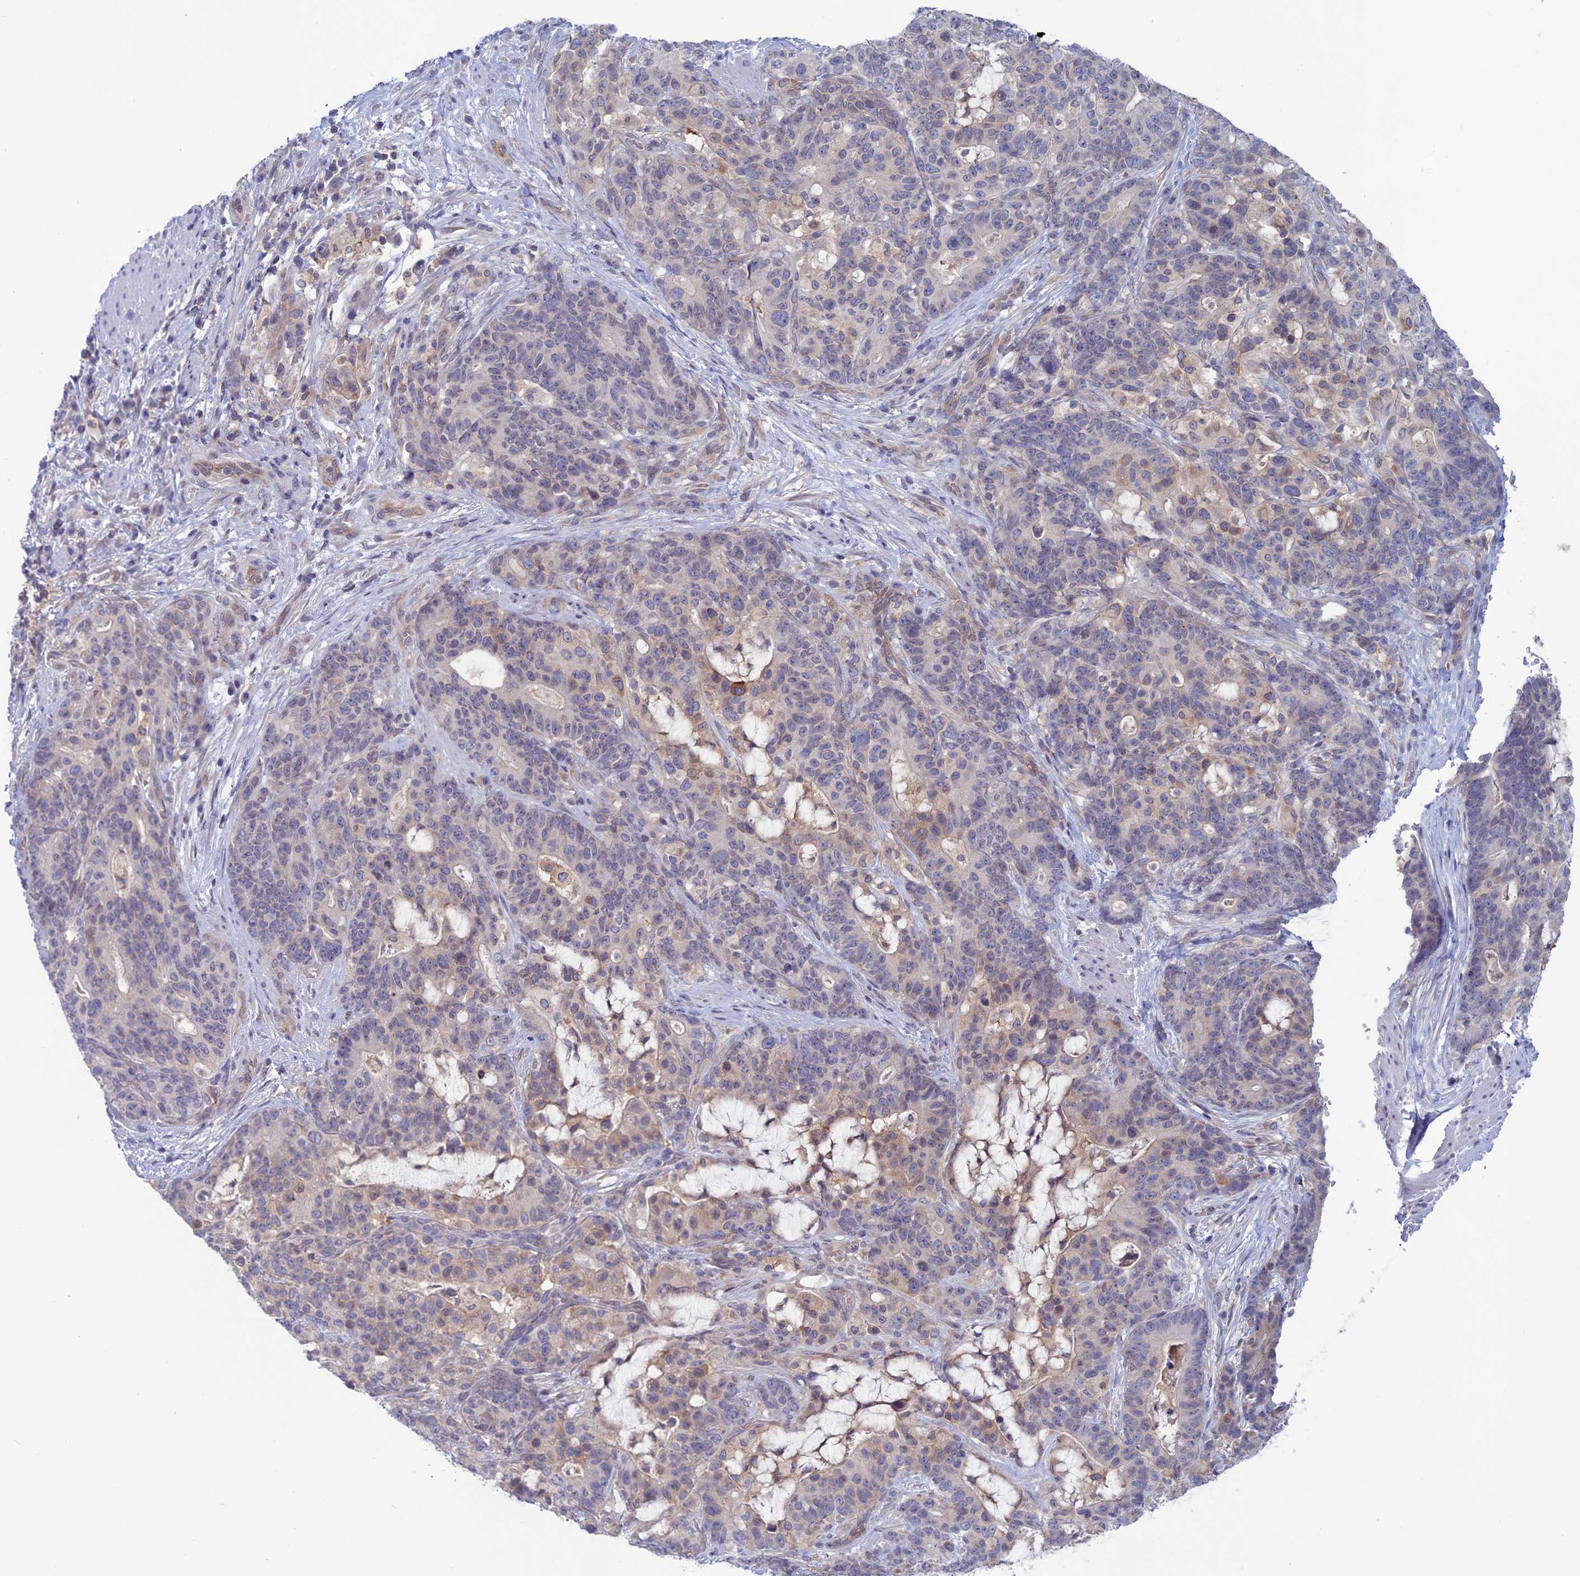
{"staining": {"intensity": "negative", "quantity": "none", "location": "none"}, "tissue": "stomach cancer", "cell_type": "Tumor cells", "image_type": "cancer", "snomed": [{"axis": "morphology", "description": "Normal tissue, NOS"}, {"axis": "morphology", "description": "Adenocarcinoma, NOS"}, {"axis": "topography", "description": "Stomach"}], "caption": "The micrograph shows no staining of tumor cells in stomach adenocarcinoma.", "gene": "WDR46", "patient": {"sex": "female", "age": 64}}